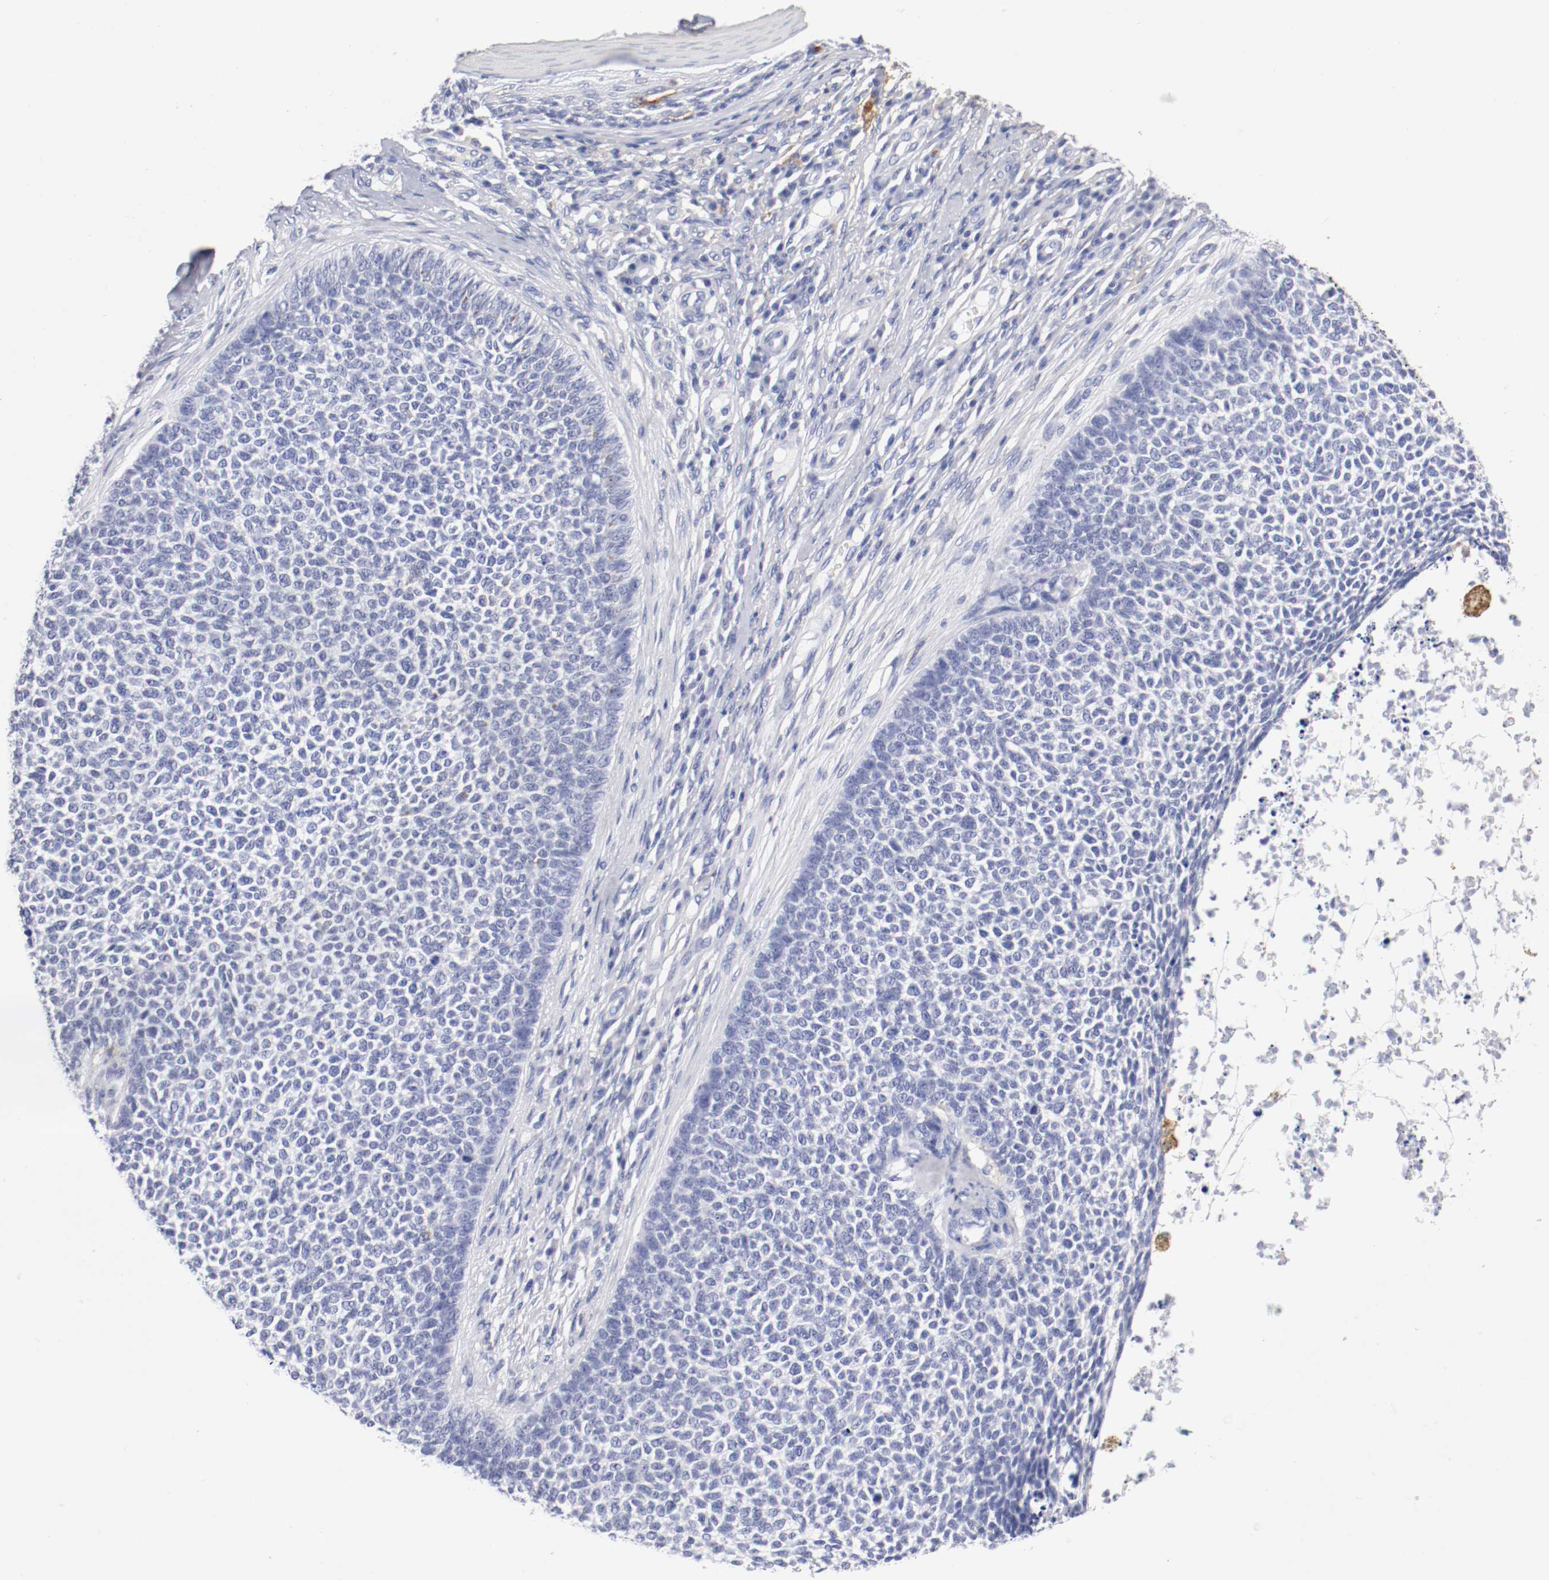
{"staining": {"intensity": "negative", "quantity": "none", "location": "none"}, "tissue": "skin cancer", "cell_type": "Tumor cells", "image_type": "cancer", "snomed": [{"axis": "morphology", "description": "Basal cell carcinoma"}, {"axis": "topography", "description": "Skin"}], "caption": "Tumor cells are negative for protein expression in human skin cancer (basal cell carcinoma).", "gene": "ITGAX", "patient": {"sex": "female", "age": 84}}